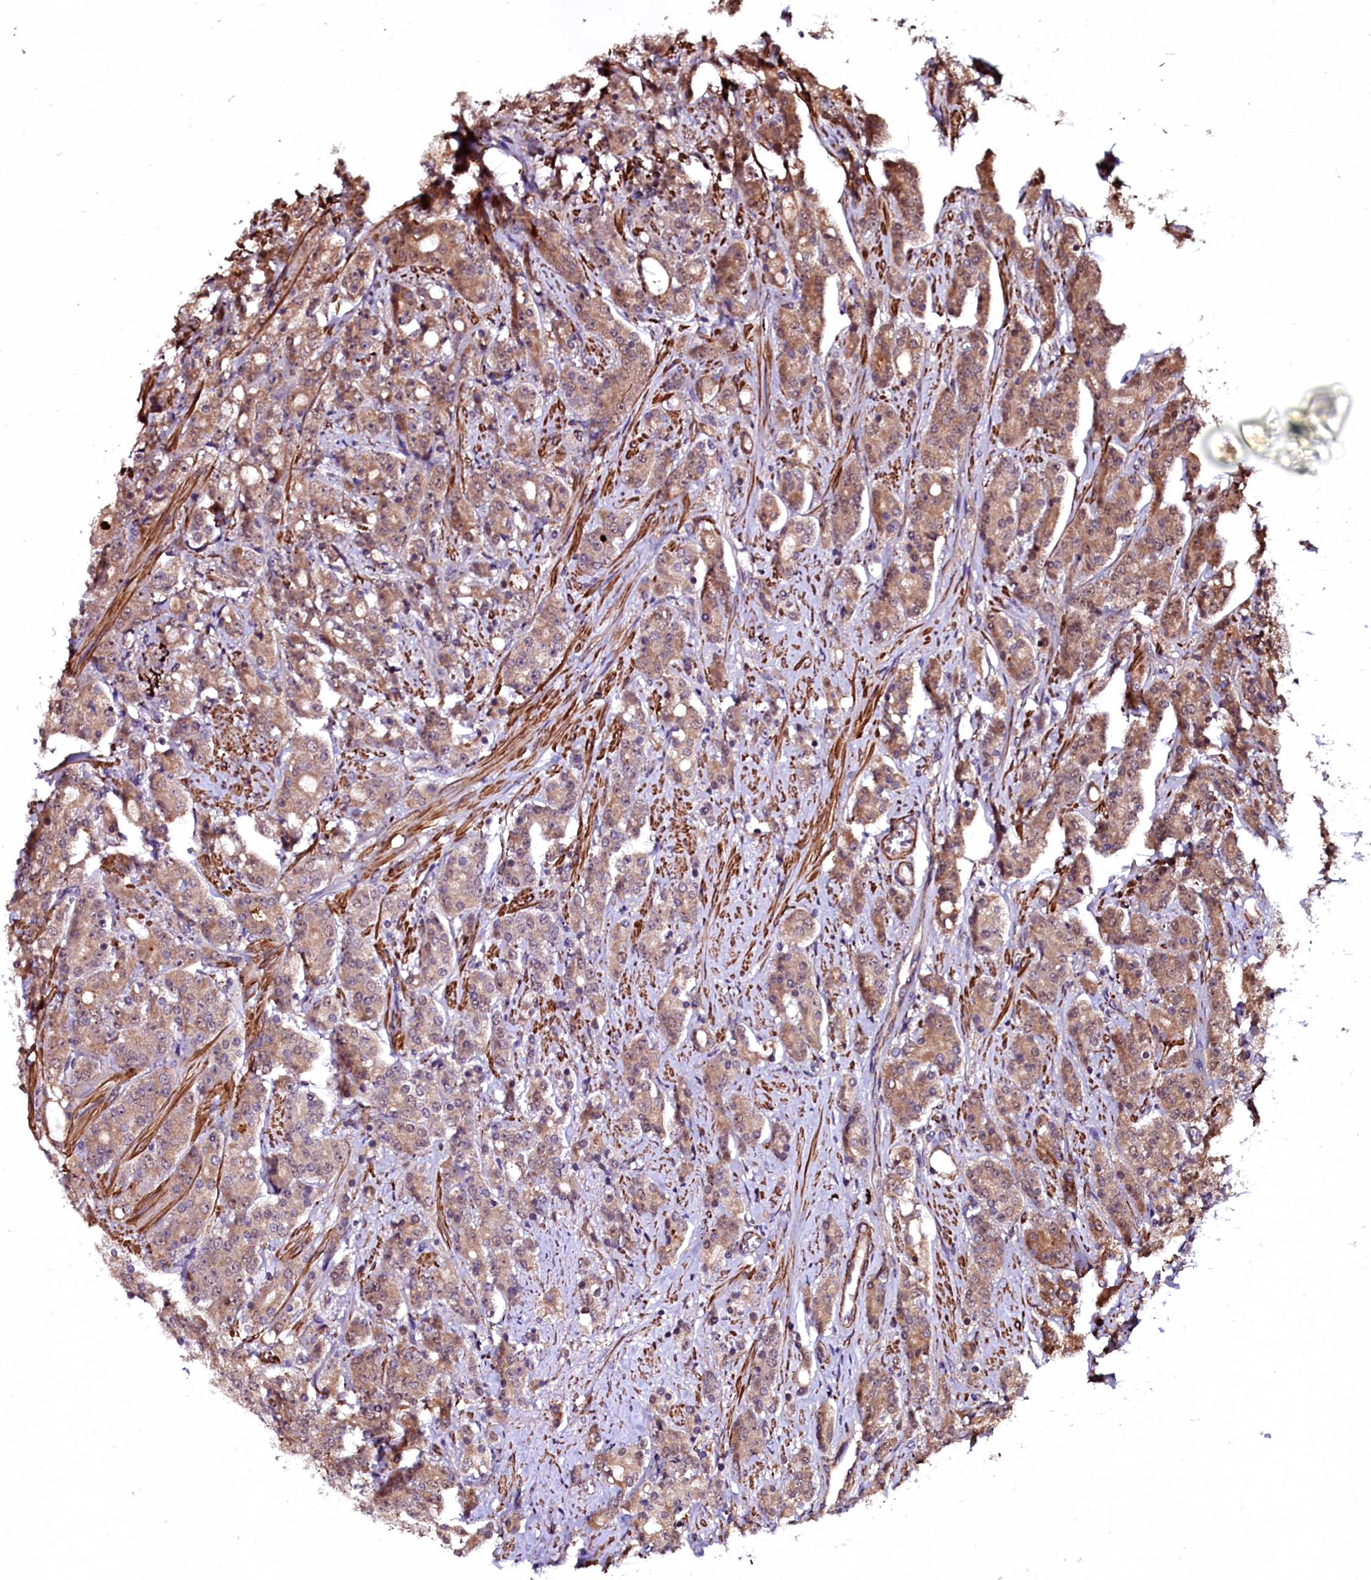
{"staining": {"intensity": "moderate", "quantity": ">75%", "location": "cytoplasmic/membranous"}, "tissue": "prostate cancer", "cell_type": "Tumor cells", "image_type": "cancer", "snomed": [{"axis": "morphology", "description": "Adenocarcinoma, High grade"}, {"axis": "topography", "description": "Prostate"}], "caption": "Protein analysis of prostate cancer tissue demonstrates moderate cytoplasmic/membranous expression in approximately >75% of tumor cells.", "gene": "N4BP1", "patient": {"sex": "male", "age": 62}}